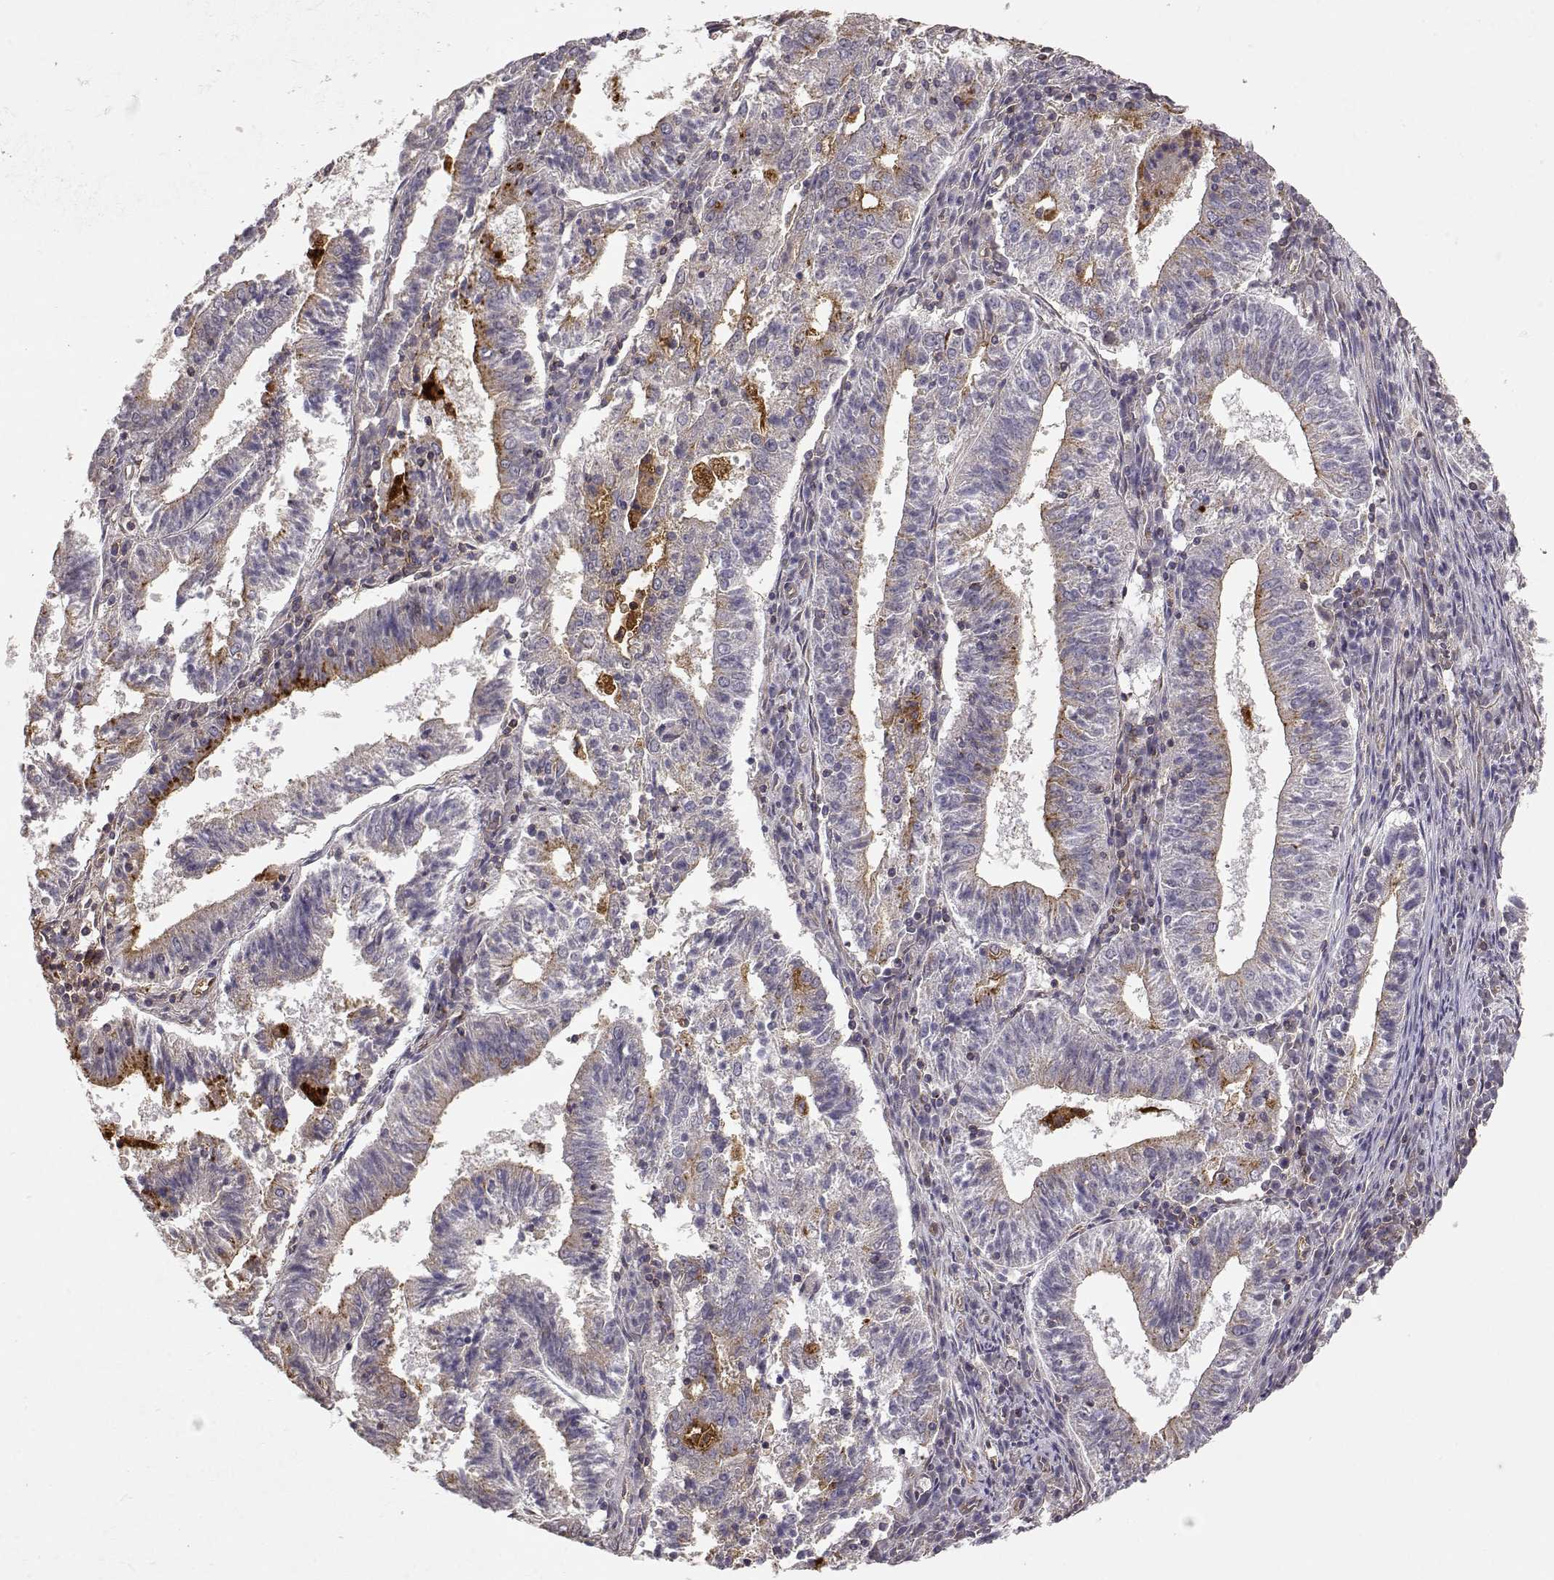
{"staining": {"intensity": "strong", "quantity": "<25%", "location": "cytoplasmic/membranous"}, "tissue": "endometrial cancer", "cell_type": "Tumor cells", "image_type": "cancer", "snomed": [{"axis": "morphology", "description": "Adenocarcinoma, NOS"}, {"axis": "topography", "description": "Endometrium"}], "caption": "A brown stain highlights strong cytoplasmic/membranous staining of a protein in human endometrial adenocarcinoma tumor cells.", "gene": "IFITM1", "patient": {"sex": "female", "age": 82}}